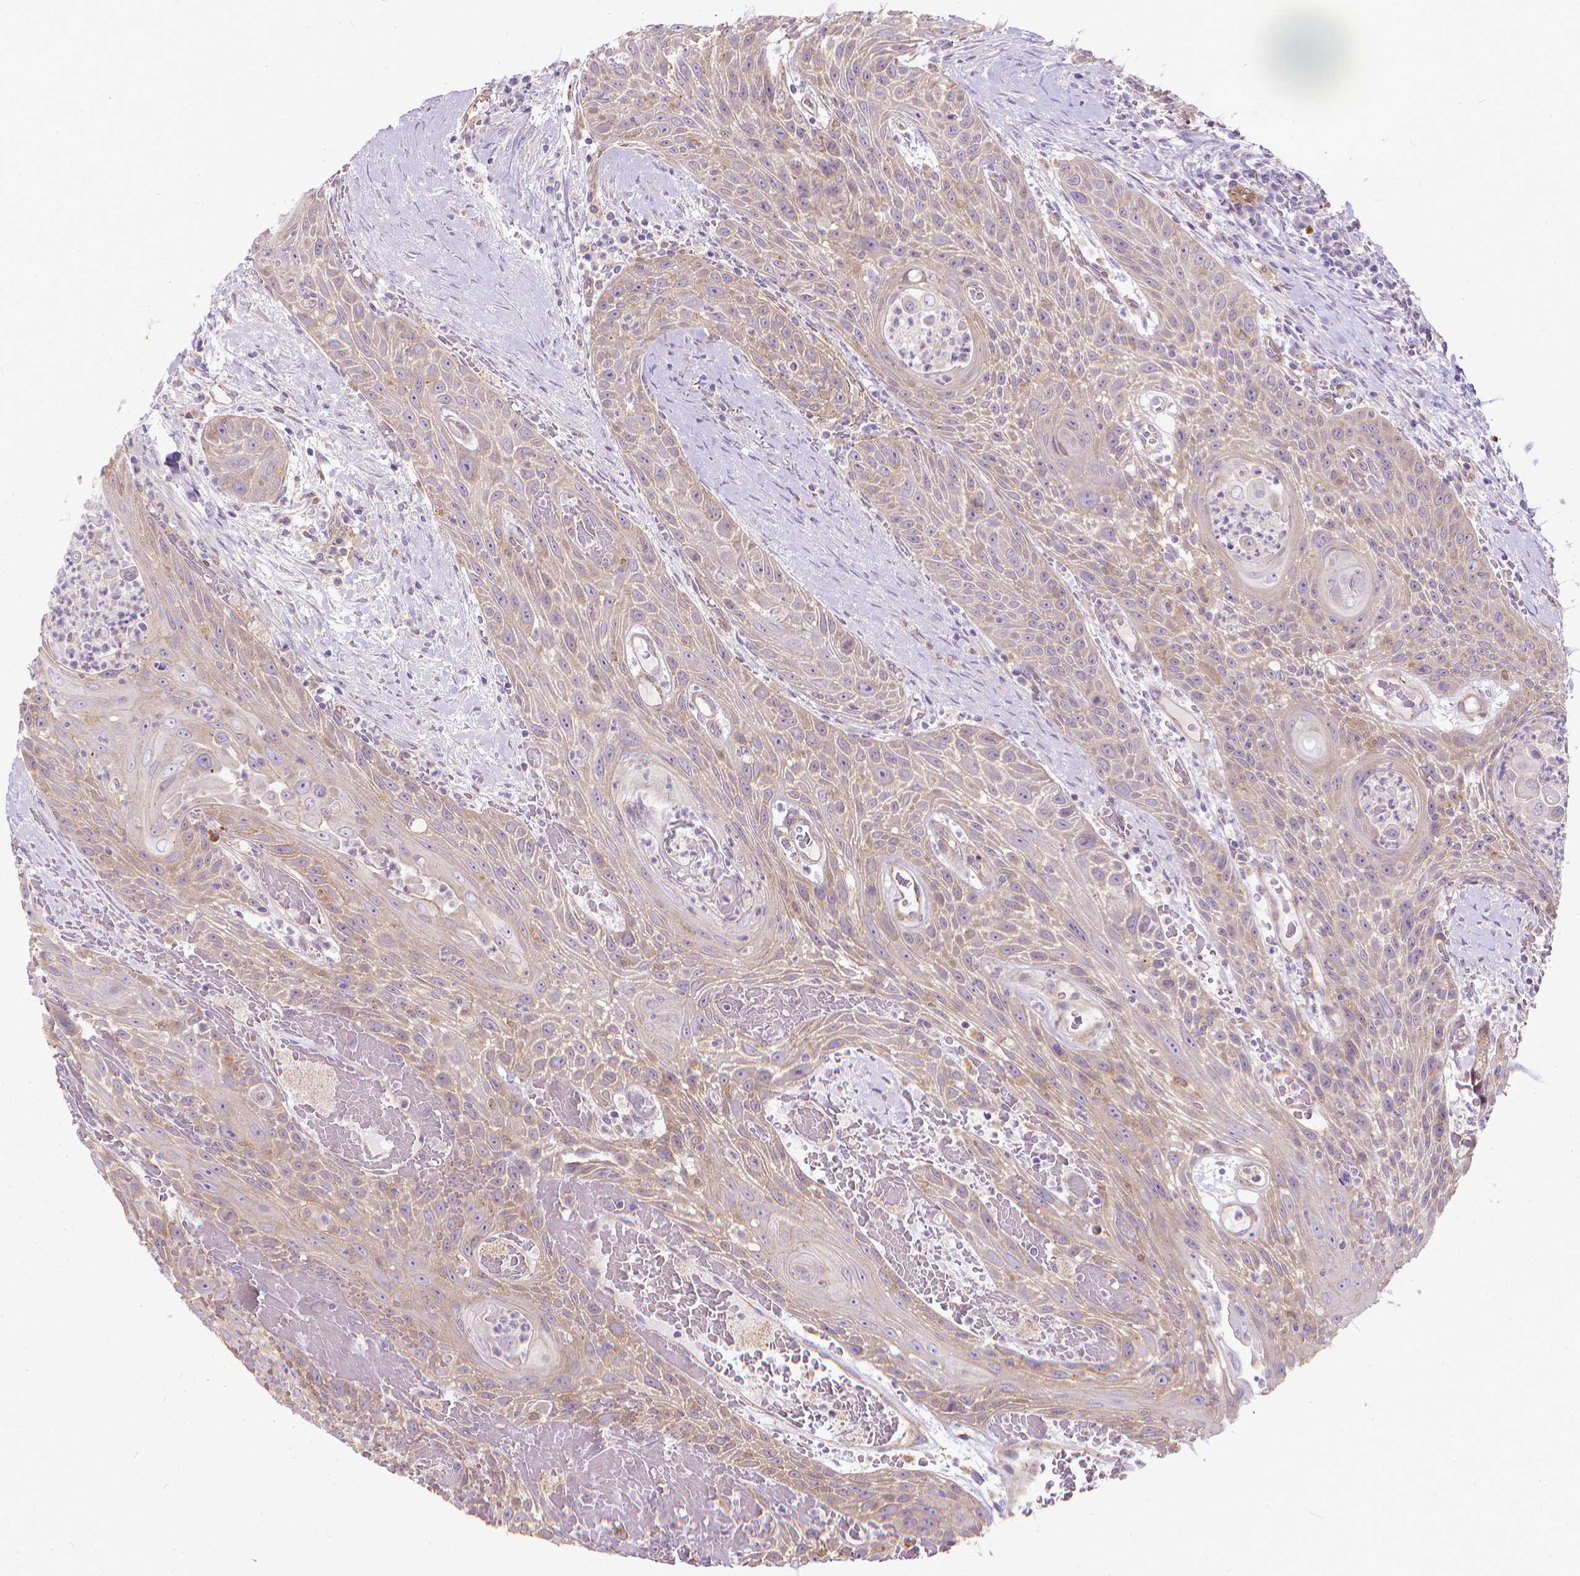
{"staining": {"intensity": "weak", "quantity": ">75%", "location": "cytoplasmic/membranous"}, "tissue": "head and neck cancer", "cell_type": "Tumor cells", "image_type": "cancer", "snomed": [{"axis": "morphology", "description": "Squamous cell carcinoma, NOS"}, {"axis": "topography", "description": "Head-Neck"}], "caption": "Protein expression analysis of head and neck squamous cell carcinoma exhibits weak cytoplasmic/membranous positivity in approximately >75% of tumor cells. (DAB (3,3'-diaminobenzidine) = brown stain, brightfield microscopy at high magnification).", "gene": "CFAP299", "patient": {"sex": "male", "age": 69}}